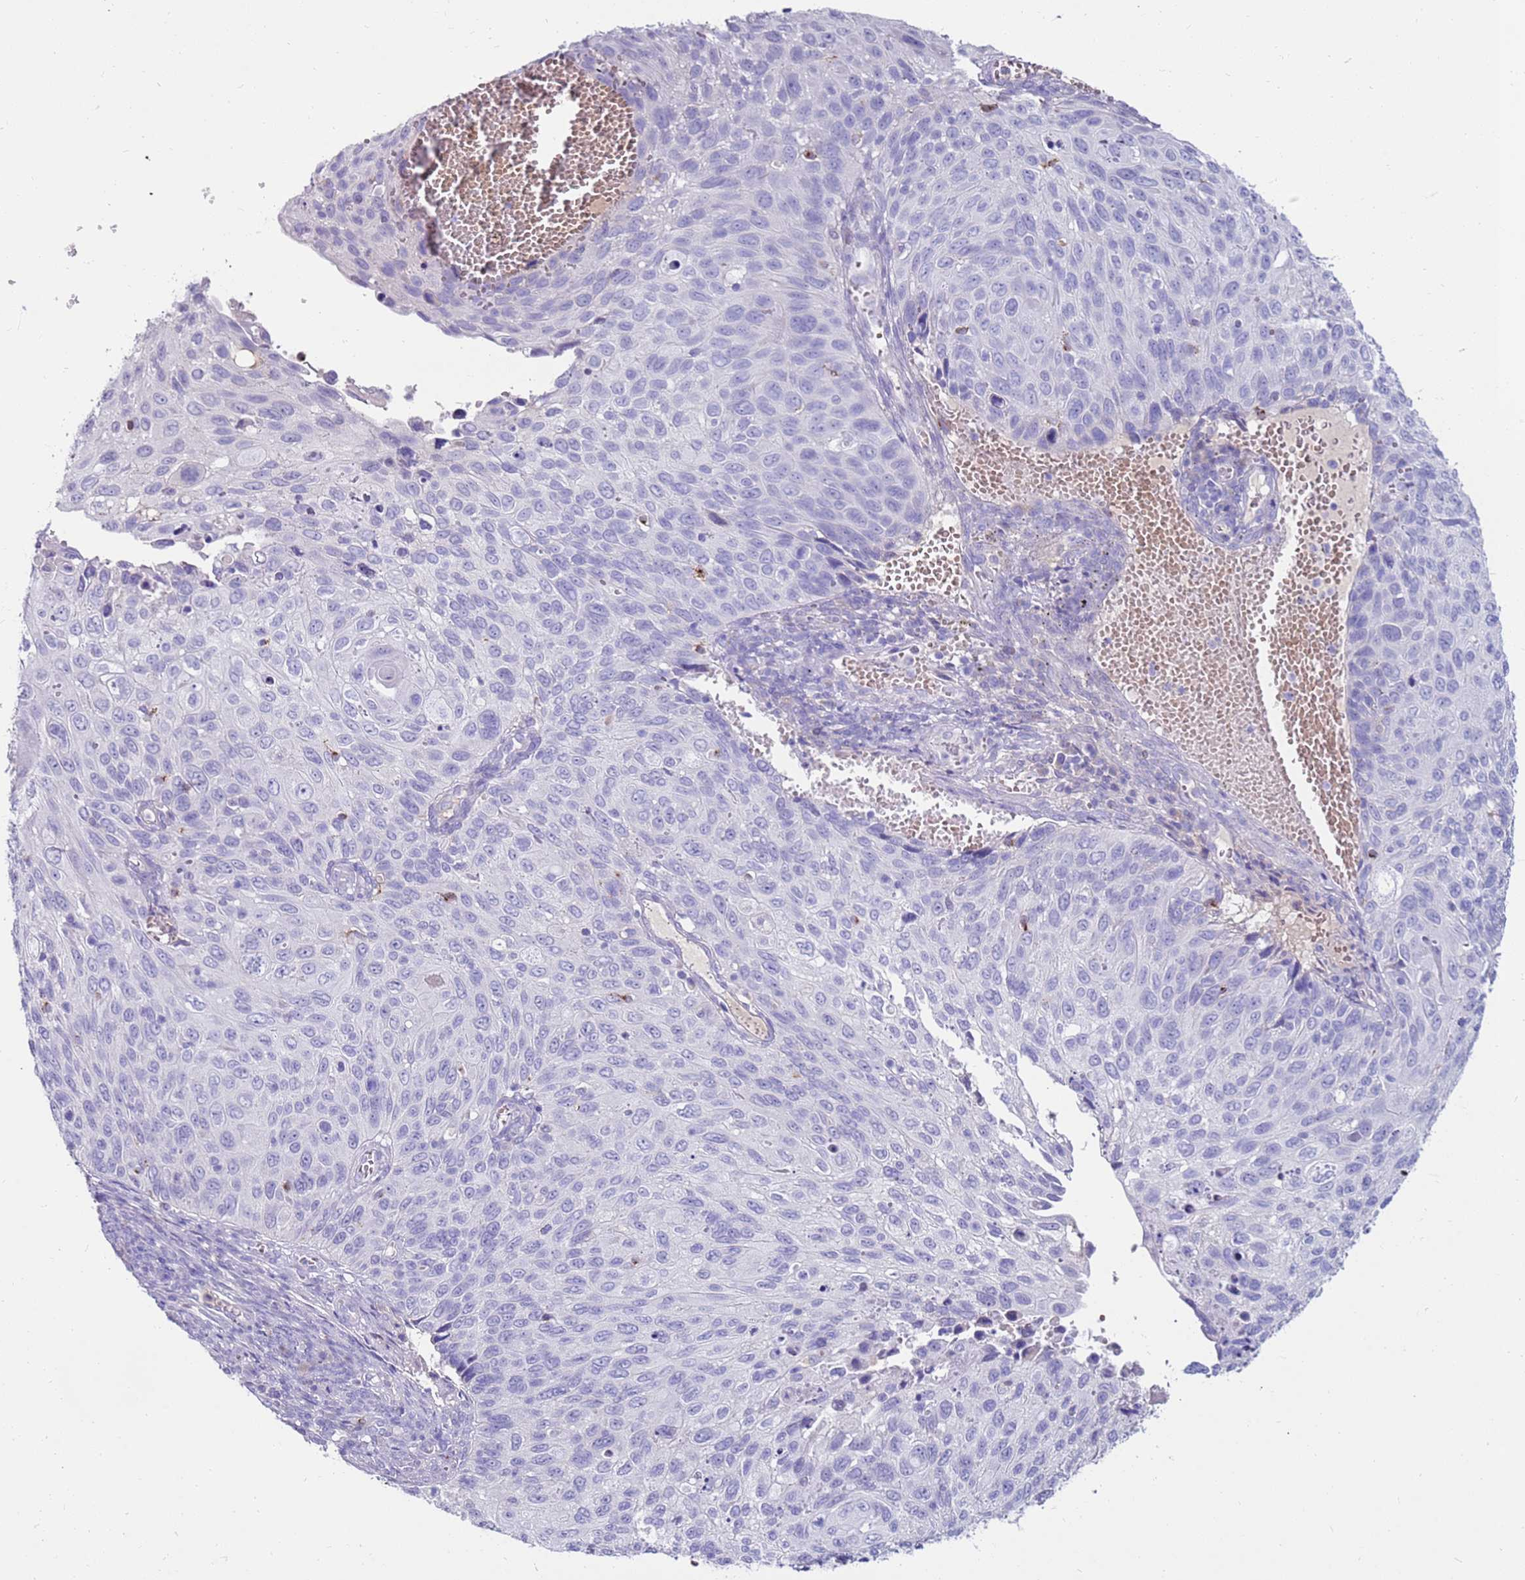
{"staining": {"intensity": "negative", "quantity": "none", "location": "none"}, "tissue": "cervical cancer", "cell_type": "Tumor cells", "image_type": "cancer", "snomed": [{"axis": "morphology", "description": "Squamous cell carcinoma, NOS"}, {"axis": "topography", "description": "Cervix"}], "caption": "Tumor cells show no significant protein expression in cervical cancer. The staining was performed using DAB (3,3'-diaminobenzidine) to visualize the protein expression in brown, while the nuclei were stained in blue with hematoxylin (Magnification: 20x).", "gene": "EVPLL", "patient": {"sex": "female", "age": 70}}